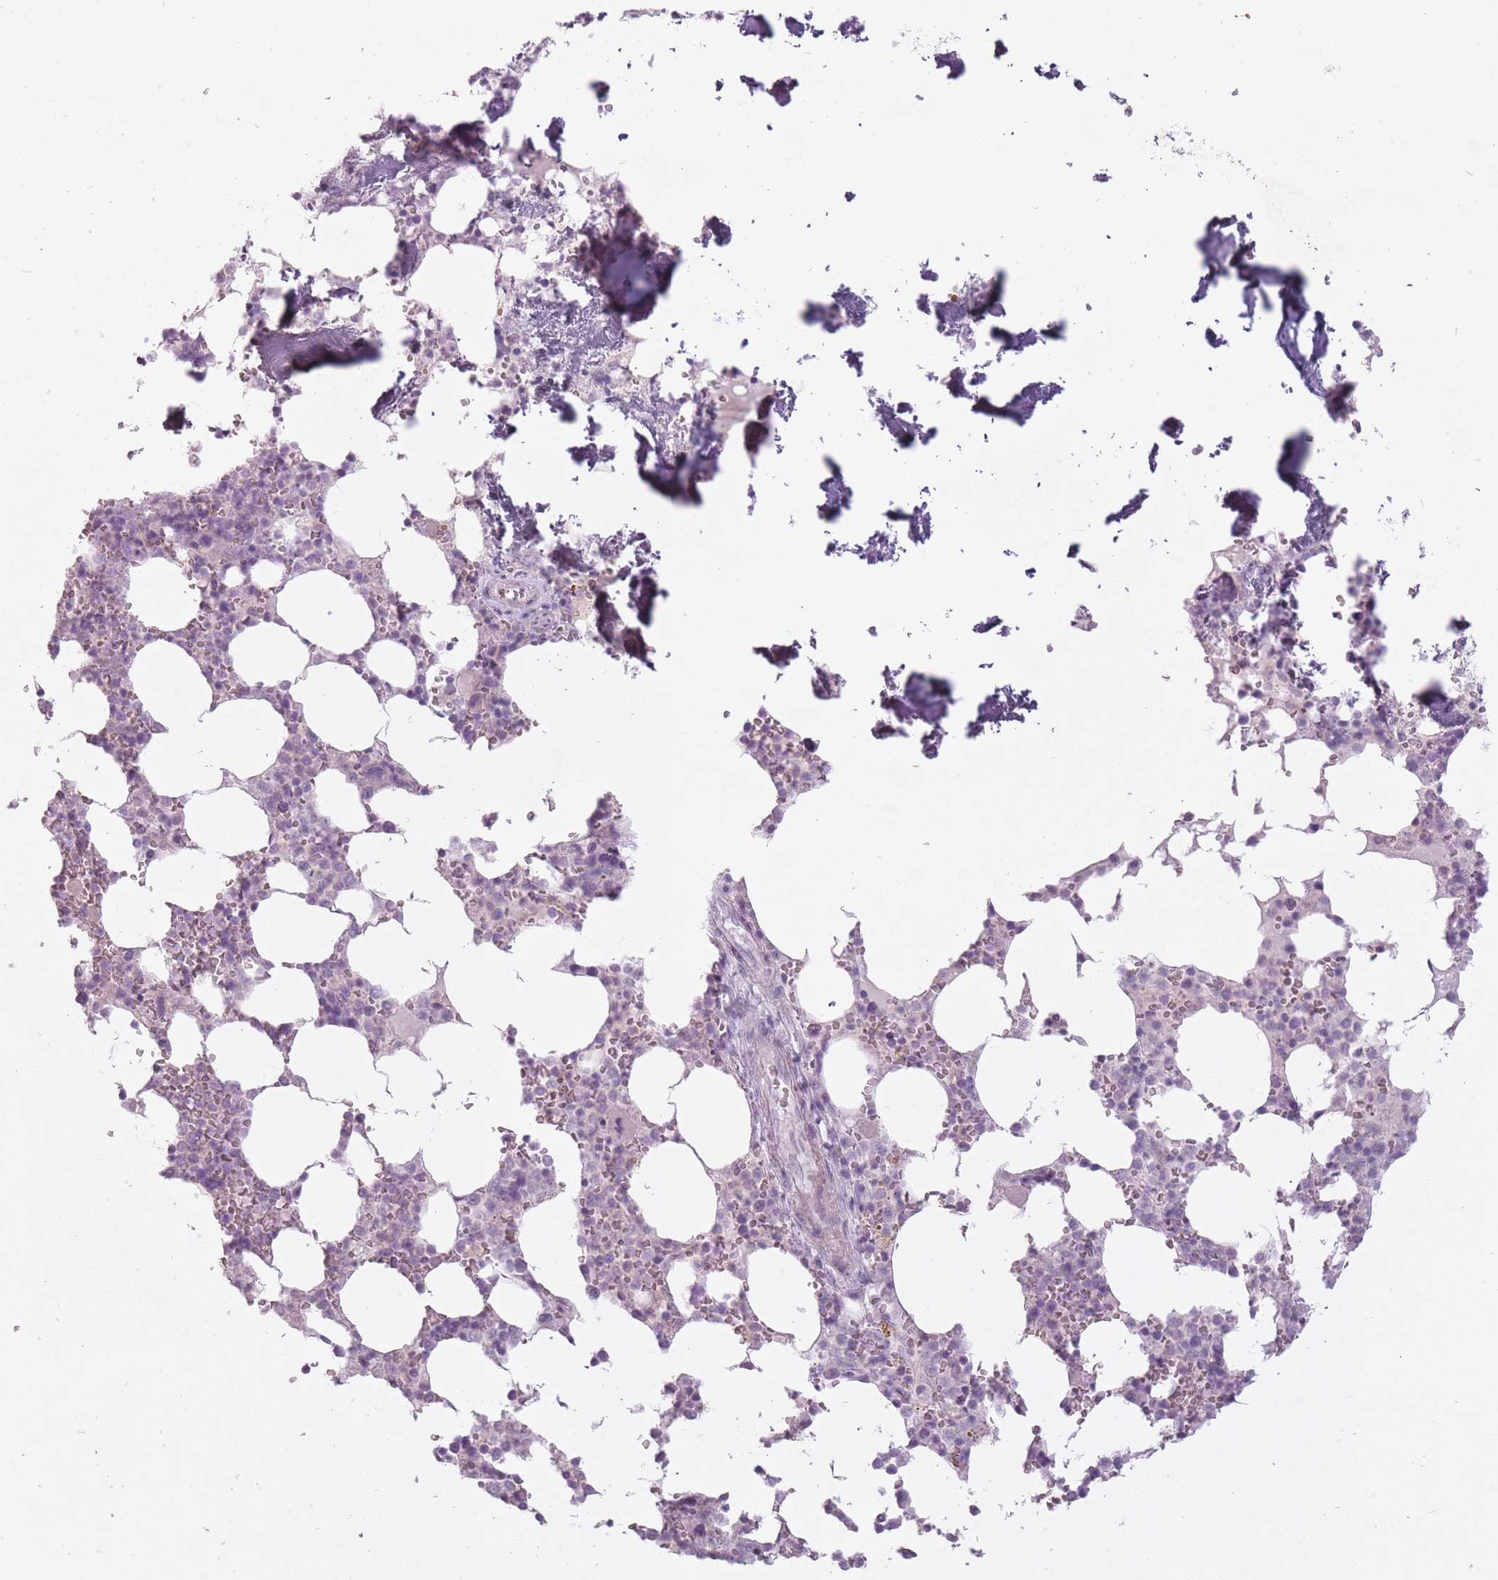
{"staining": {"intensity": "negative", "quantity": "none", "location": "none"}, "tissue": "bone marrow", "cell_type": "Hematopoietic cells", "image_type": "normal", "snomed": [{"axis": "morphology", "description": "Normal tissue, NOS"}, {"axis": "topography", "description": "Bone marrow"}], "caption": "The micrograph displays no significant staining in hematopoietic cells of bone marrow. The staining is performed using DAB brown chromogen with nuclei counter-stained in using hematoxylin.", "gene": "RFX4", "patient": {"sex": "male", "age": 64}}